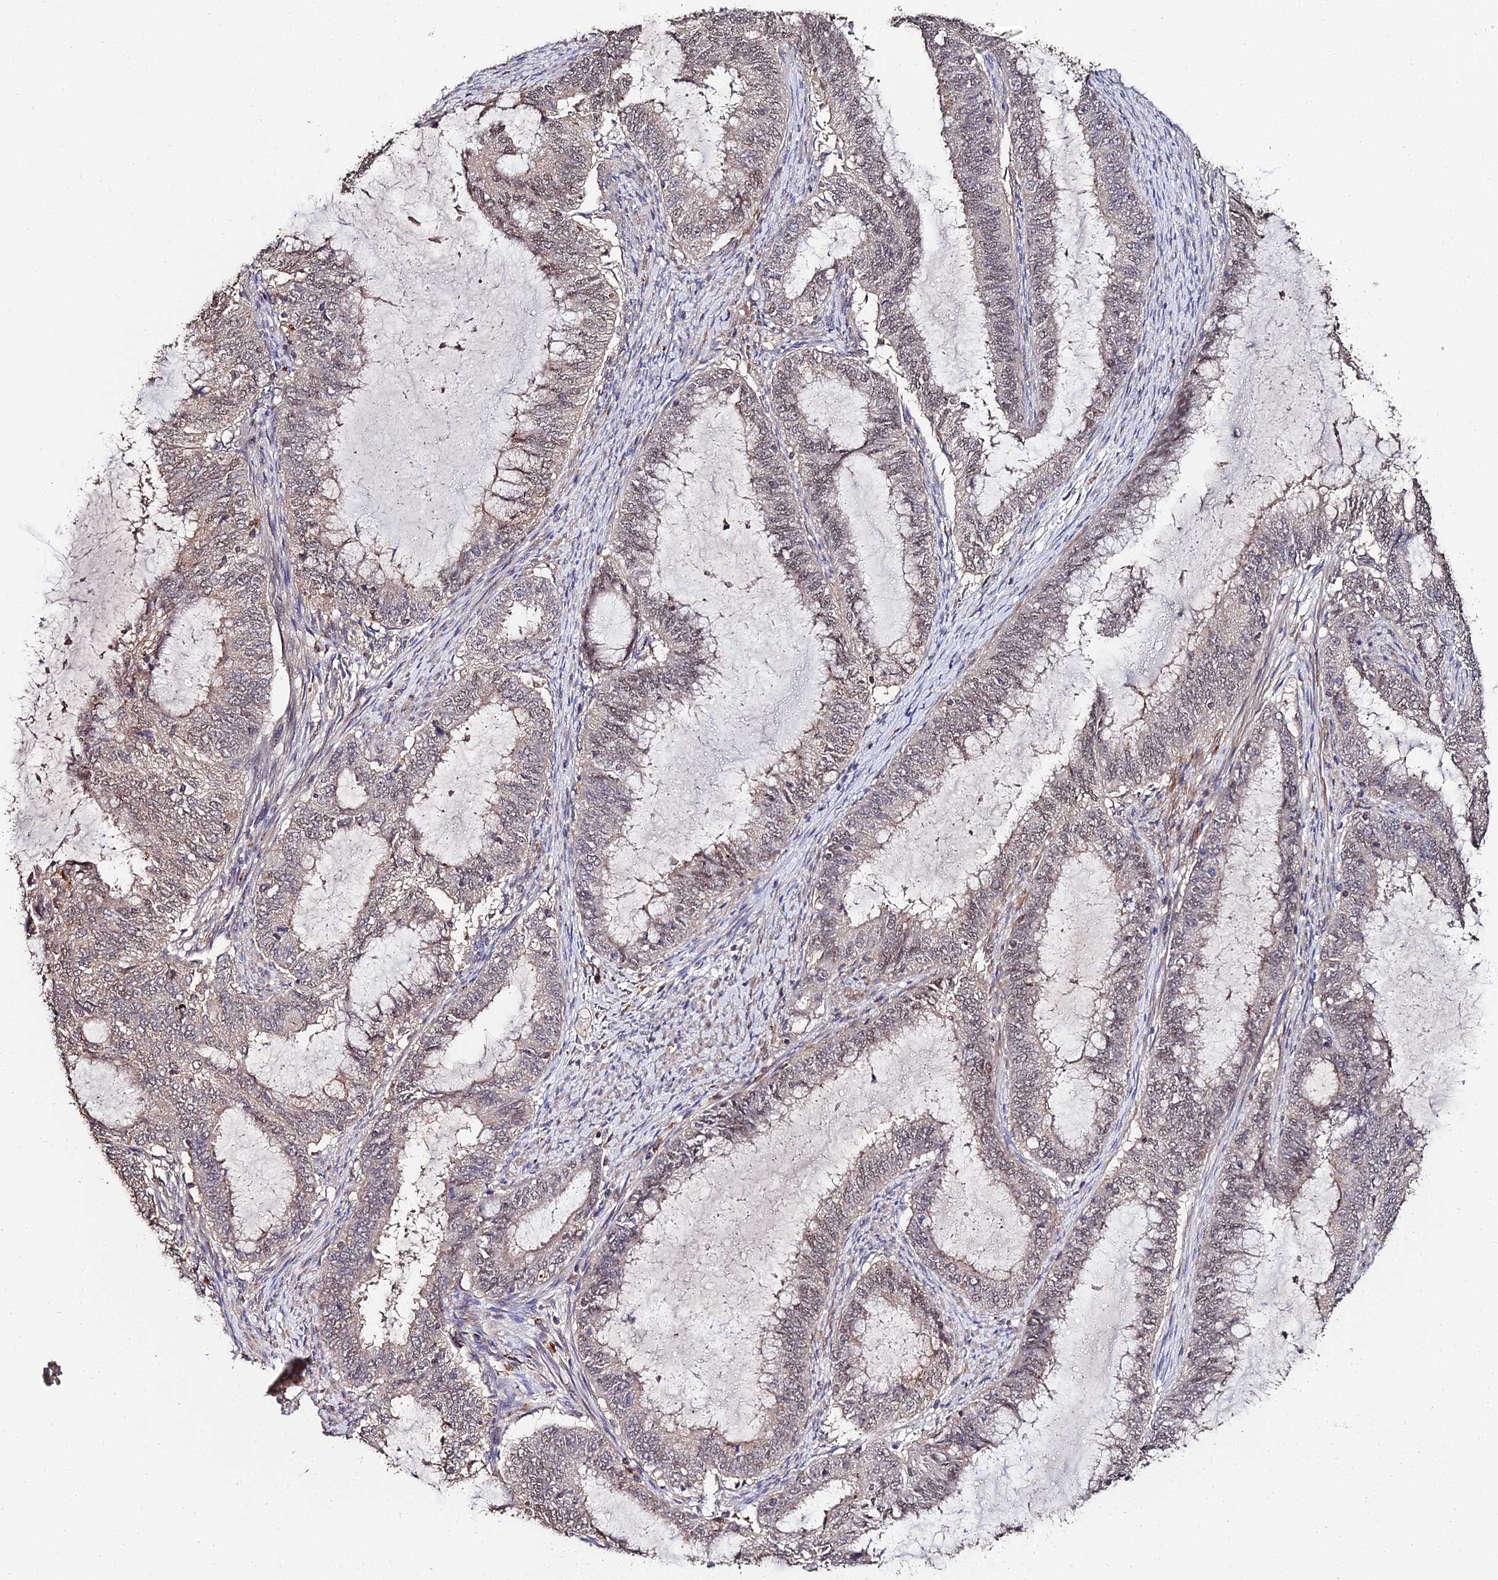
{"staining": {"intensity": "weak", "quantity": ">75%", "location": "nuclear"}, "tissue": "endometrial cancer", "cell_type": "Tumor cells", "image_type": "cancer", "snomed": [{"axis": "morphology", "description": "Adenocarcinoma, NOS"}, {"axis": "topography", "description": "Endometrium"}], "caption": "Approximately >75% of tumor cells in endometrial cancer (adenocarcinoma) demonstrate weak nuclear protein expression as visualized by brown immunohistochemical staining.", "gene": "LSM5", "patient": {"sex": "female", "age": 51}}